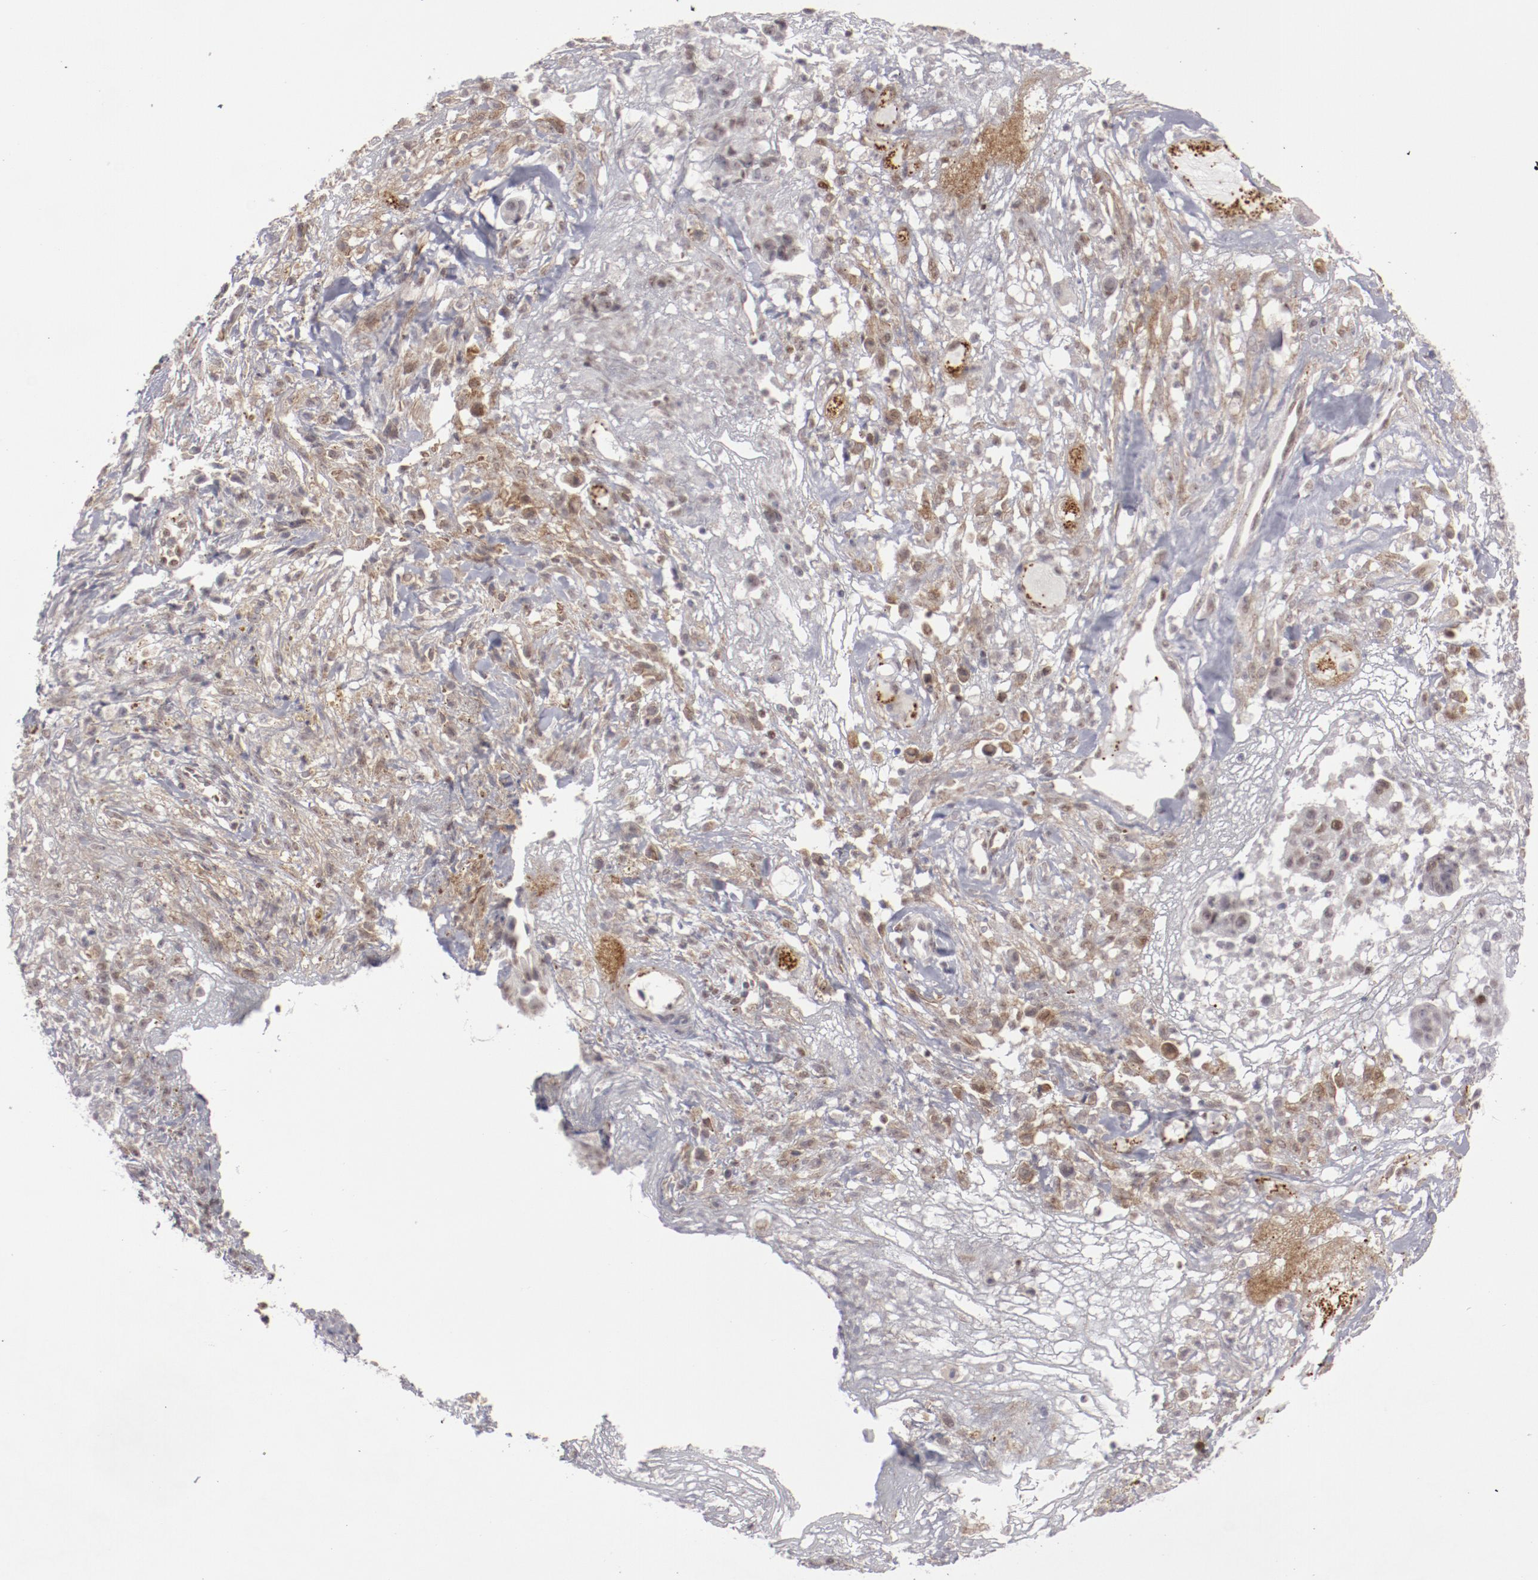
{"staining": {"intensity": "moderate", "quantity": "25%-75%", "location": "cytoplasmic/membranous,nuclear"}, "tissue": "ovarian cancer", "cell_type": "Tumor cells", "image_type": "cancer", "snomed": [{"axis": "morphology", "description": "Carcinoma, endometroid"}, {"axis": "topography", "description": "Ovary"}], "caption": "The immunohistochemical stain shows moderate cytoplasmic/membranous and nuclear staining in tumor cells of ovarian endometroid carcinoma tissue.", "gene": "LEF1", "patient": {"sex": "female", "age": 42}}